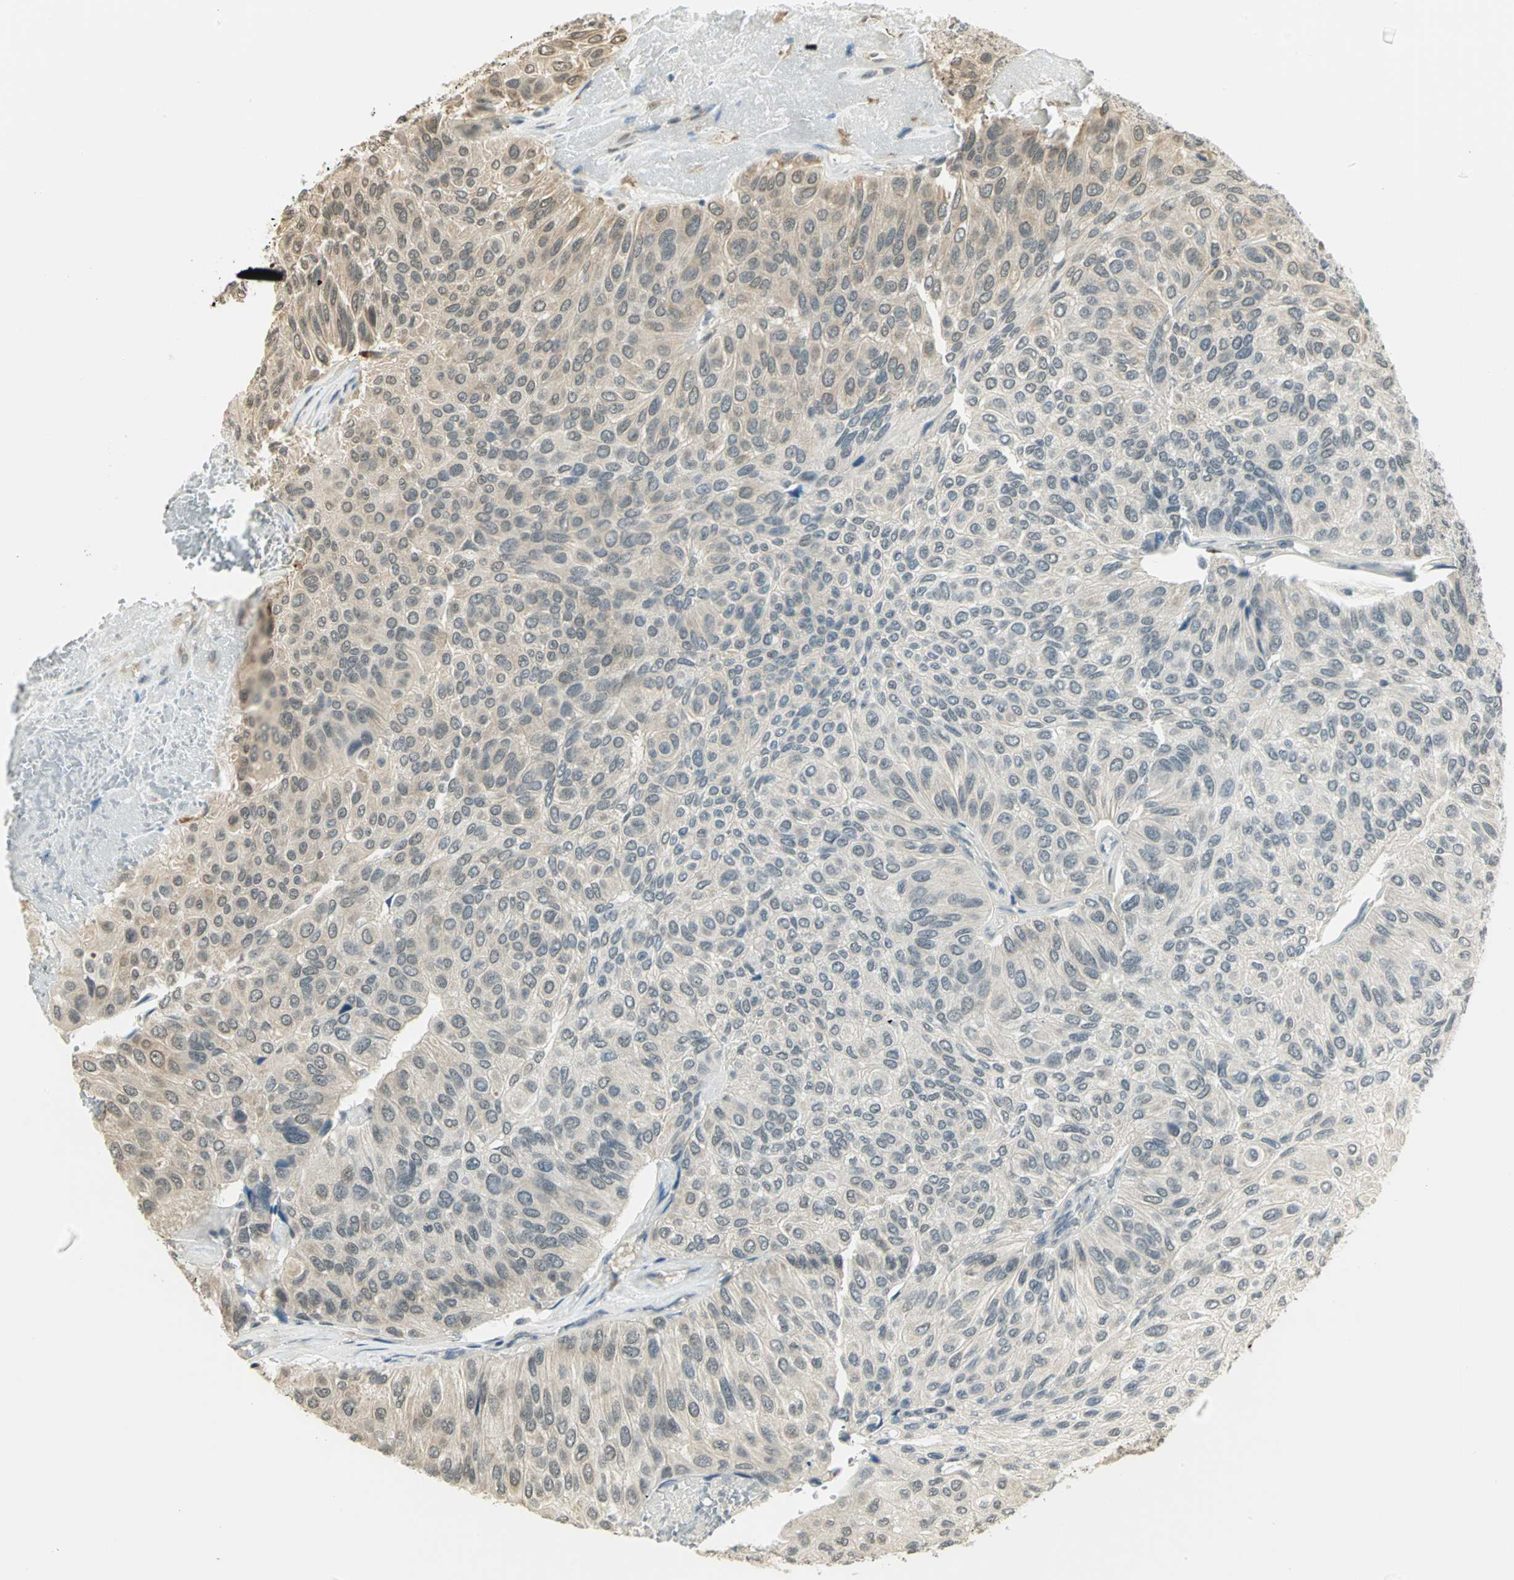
{"staining": {"intensity": "weak", "quantity": ">75%", "location": "cytoplasmic/membranous"}, "tissue": "urothelial cancer", "cell_type": "Tumor cells", "image_type": "cancer", "snomed": [{"axis": "morphology", "description": "Urothelial carcinoma, High grade"}, {"axis": "topography", "description": "Urinary bladder"}], "caption": "The image displays staining of high-grade urothelial carcinoma, revealing weak cytoplasmic/membranous protein staining (brown color) within tumor cells. (Brightfield microscopy of DAB IHC at high magnification).", "gene": "CDC34", "patient": {"sex": "male", "age": 66}}